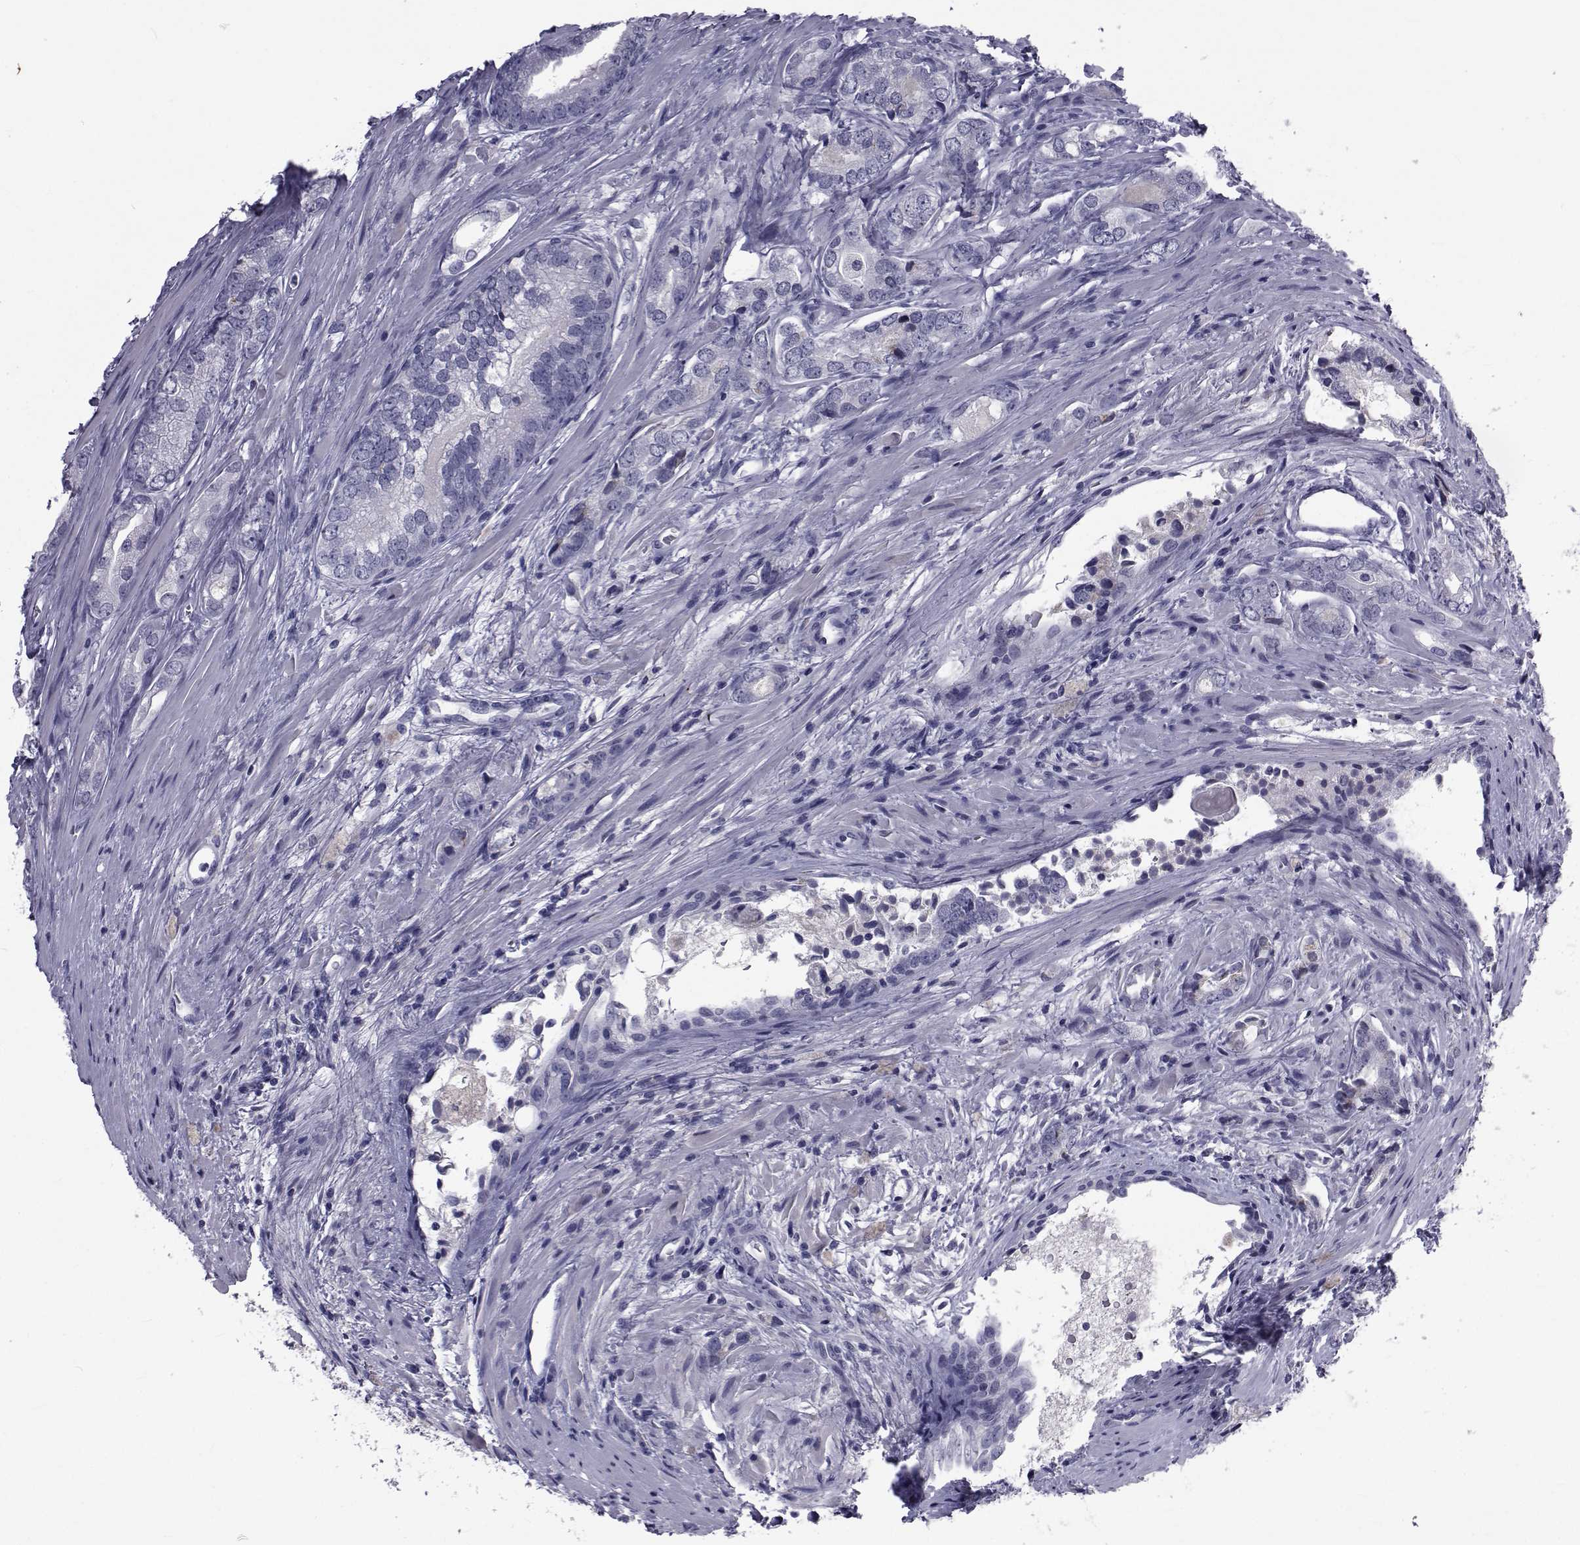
{"staining": {"intensity": "negative", "quantity": "none", "location": "none"}, "tissue": "prostate cancer", "cell_type": "Tumor cells", "image_type": "cancer", "snomed": [{"axis": "morphology", "description": "Adenocarcinoma, NOS"}, {"axis": "morphology", "description": "Adenocarcinoma, High grade"}, {"axis": "topography", "description": "Prostate"}], "caption": "A photomicrograph of prostate cancer (adenocarcinoma (high-grade)) stained for a protein demonstrates no brown staining in tumor cells.", "gene": "PAX2", "patient": {"sex": "male", "age": 70}}